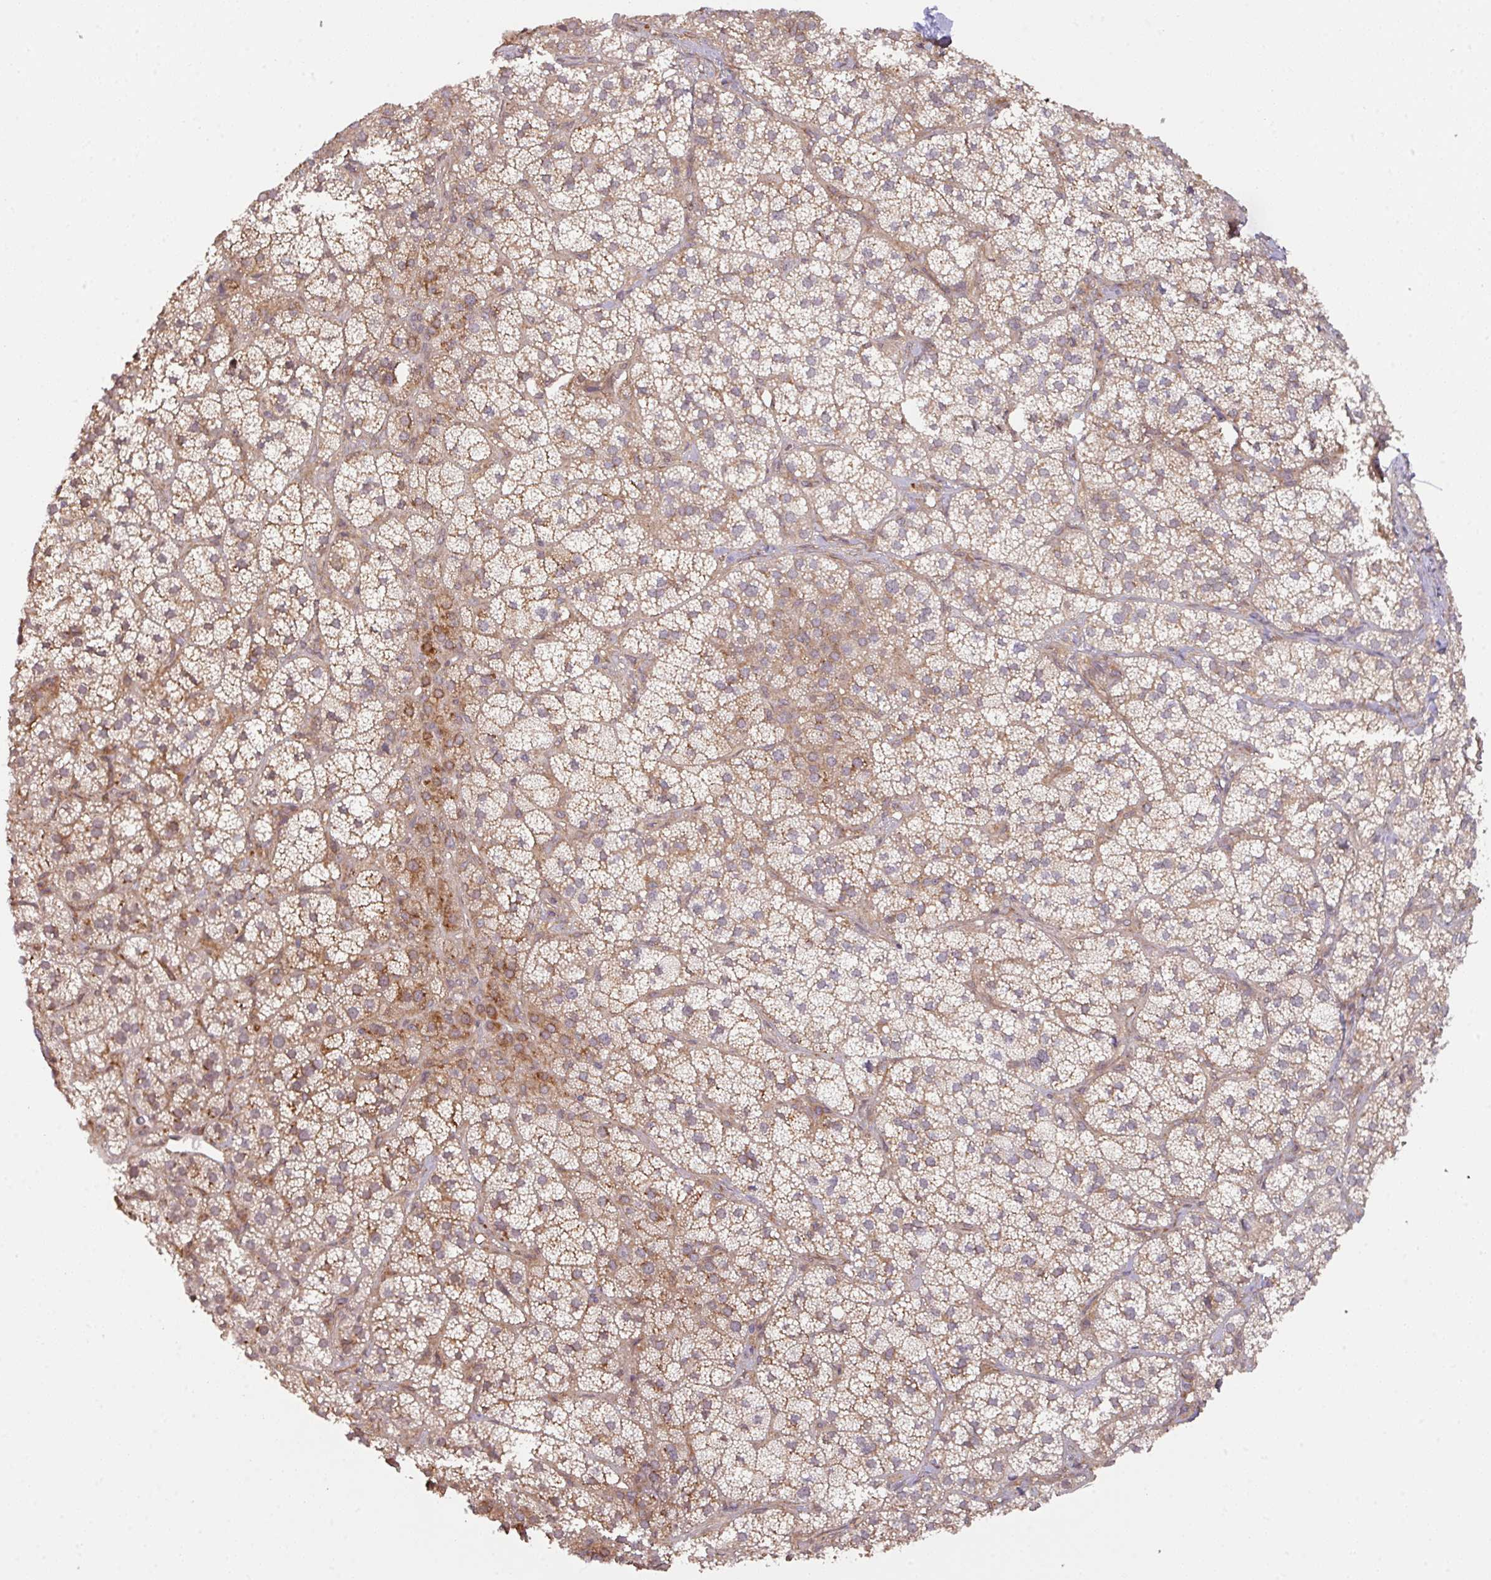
{"staining": {"intensity": "moderate", "quantity": ">75%", "location": "cytoplasmic/membranous"}, "tissue": "adrenal gland", "cell_type": "Glandular cells", "image_type": "normal", "snomed": [{"axis": "morphology", "description": "Normal tissue, NOS"}, {"axis": "topography", "description": "Adrenal gland"}], "caption": "Glandular cells show moderate cytoplasmic/membranous staining in approximately >75% of cells in unremarkable adrenal gland. The staining is performed using DAB brown chromogen to label protein expression. The nuclei are counter-stained blue using hematoxylin.", "gene": "CYFIP2", "patient": {"sex": "female", "age": 58}}